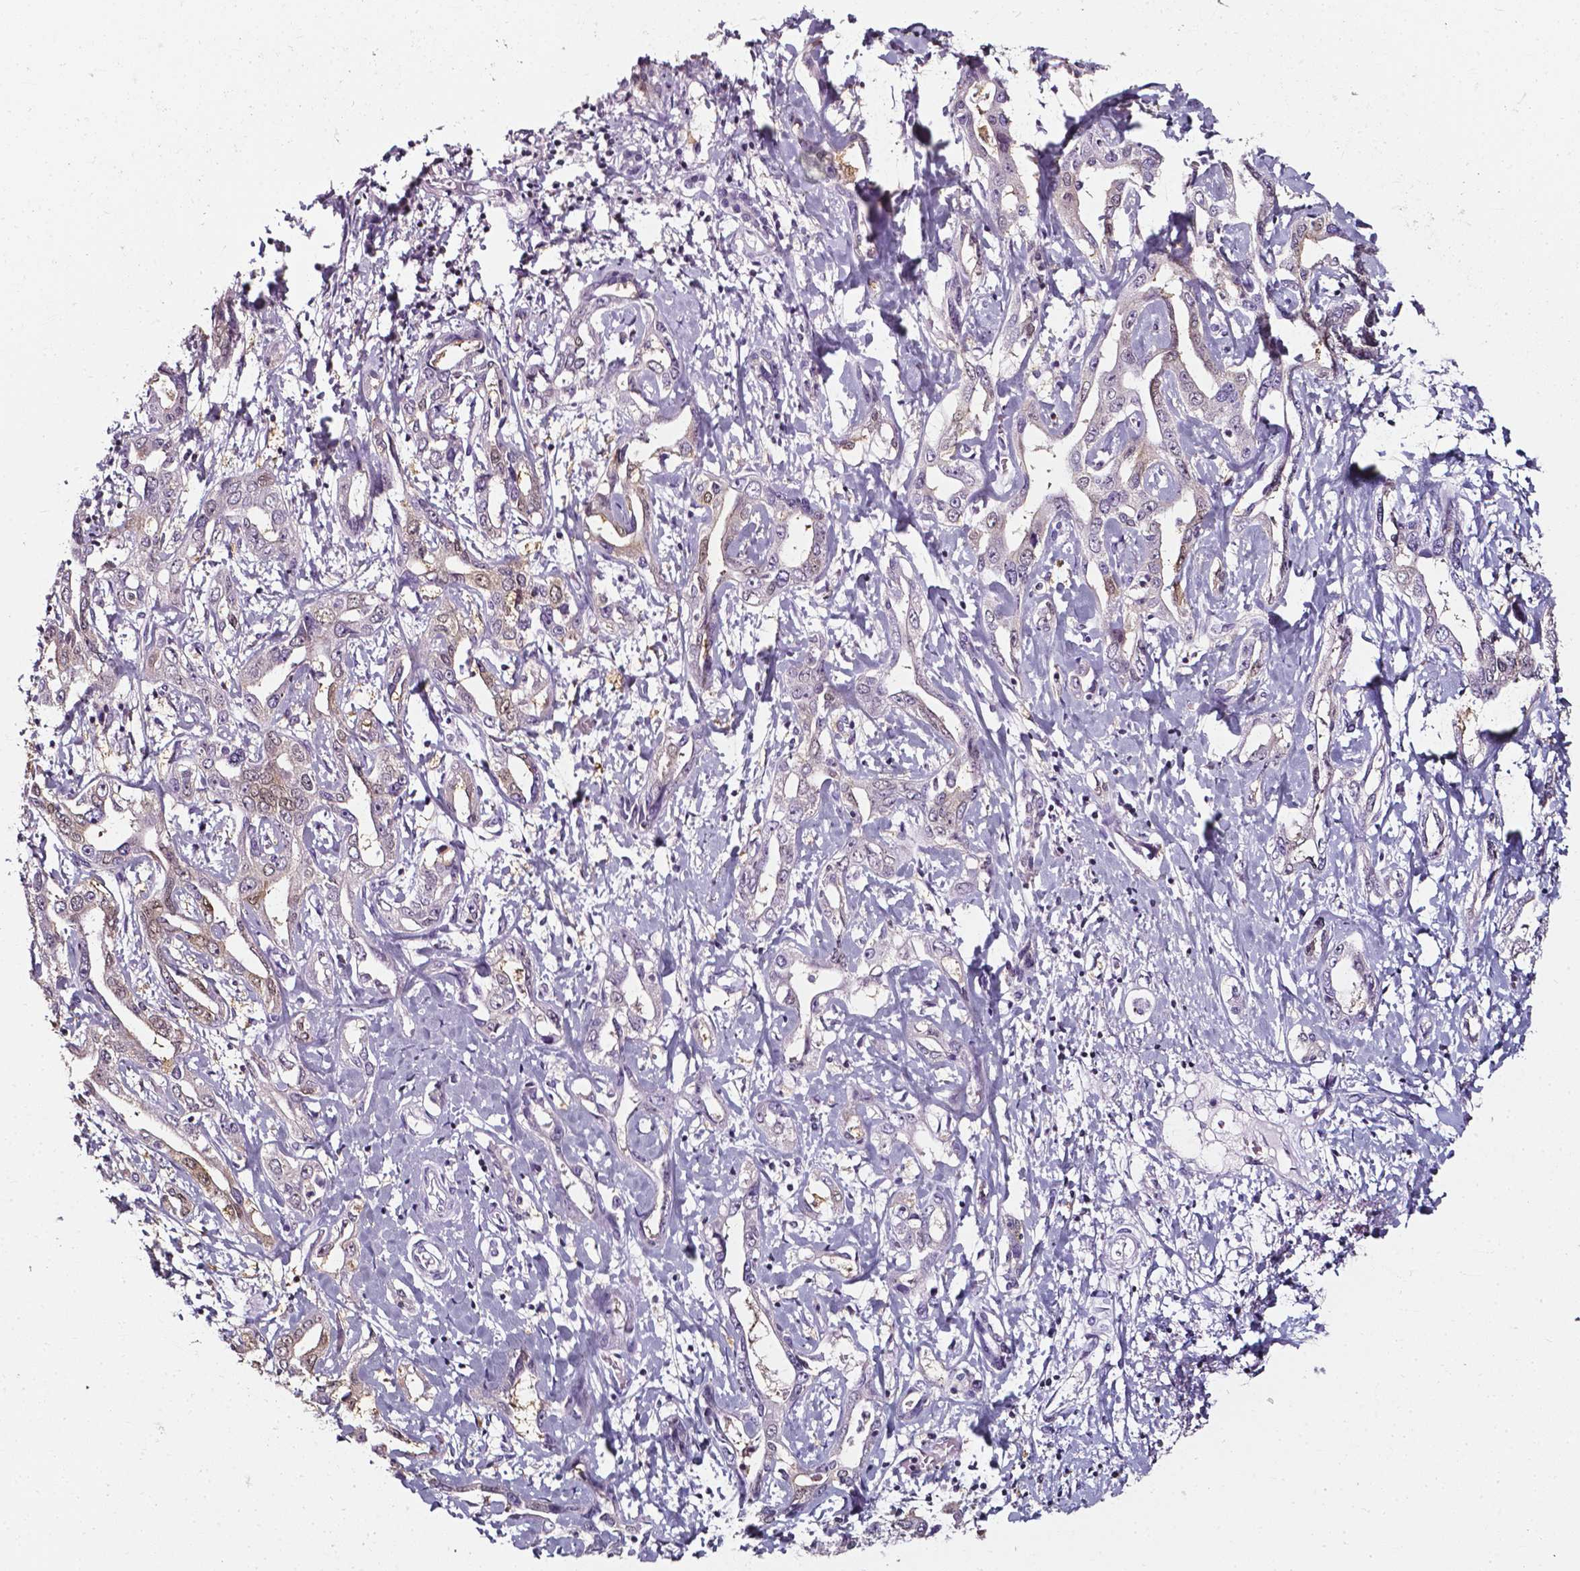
{"staining": {"intensity": "weak", "quantity": "<25%", "location": "cytoplasmic/membranous,nuclear"}, "tissue": "liver cancer", "cell_type": "Tumor cells", "image_type": "cancer", "snomed": [{"axis": "morphology", "description": "Cholangiocarcinoma"}, {"axis": "topography", "description": "Liver"}], "caption": "IHC image of neoplastic tissue: liver cholangiocarcinoma stained with DAB shows no significant protein positivity in tumor cells. (Brightfield microscopy of DAB (3,3'-diaminobenzidine) IHC at high magnification).", "gene": "AKR1B10", "patient": {"sex": "male", "age": 59}}